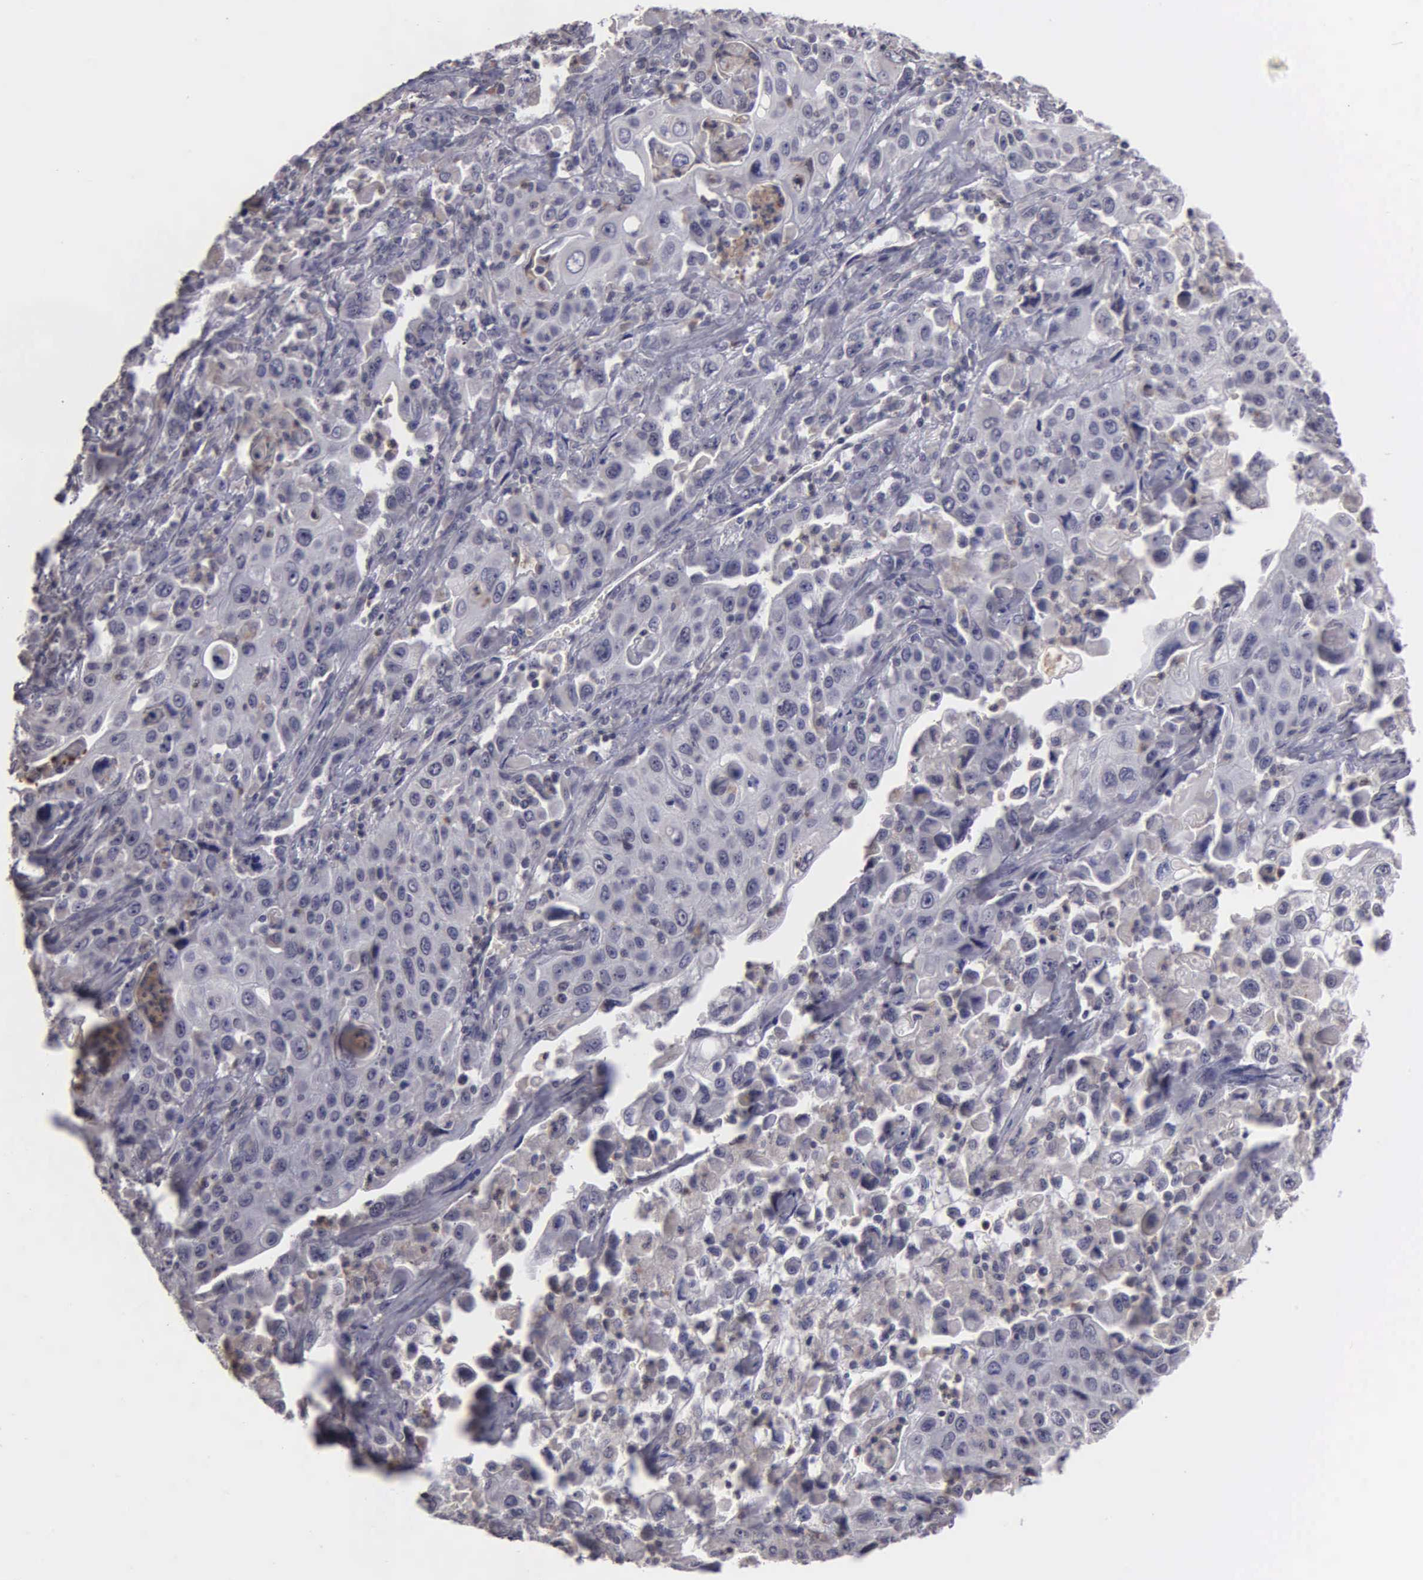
{"staining": {"intensity": "negative", "quantity": "none", "location": "none"}, "tissue": "pancreatic cancer", "cell_type": "Tumor cells", "image_type": "cancer", "snomed": [{"axis": "morphology", "description": "Adenocarcinoma, NOS"}, {"axis": "topography", "description": "Pancreas"}], "caption": "Tumor cells are negative for protein expression in human pancreatic cancer (adenocarcinoma).", "gene": "BRD1", "patient": {"sex": "male", "age": 70}}